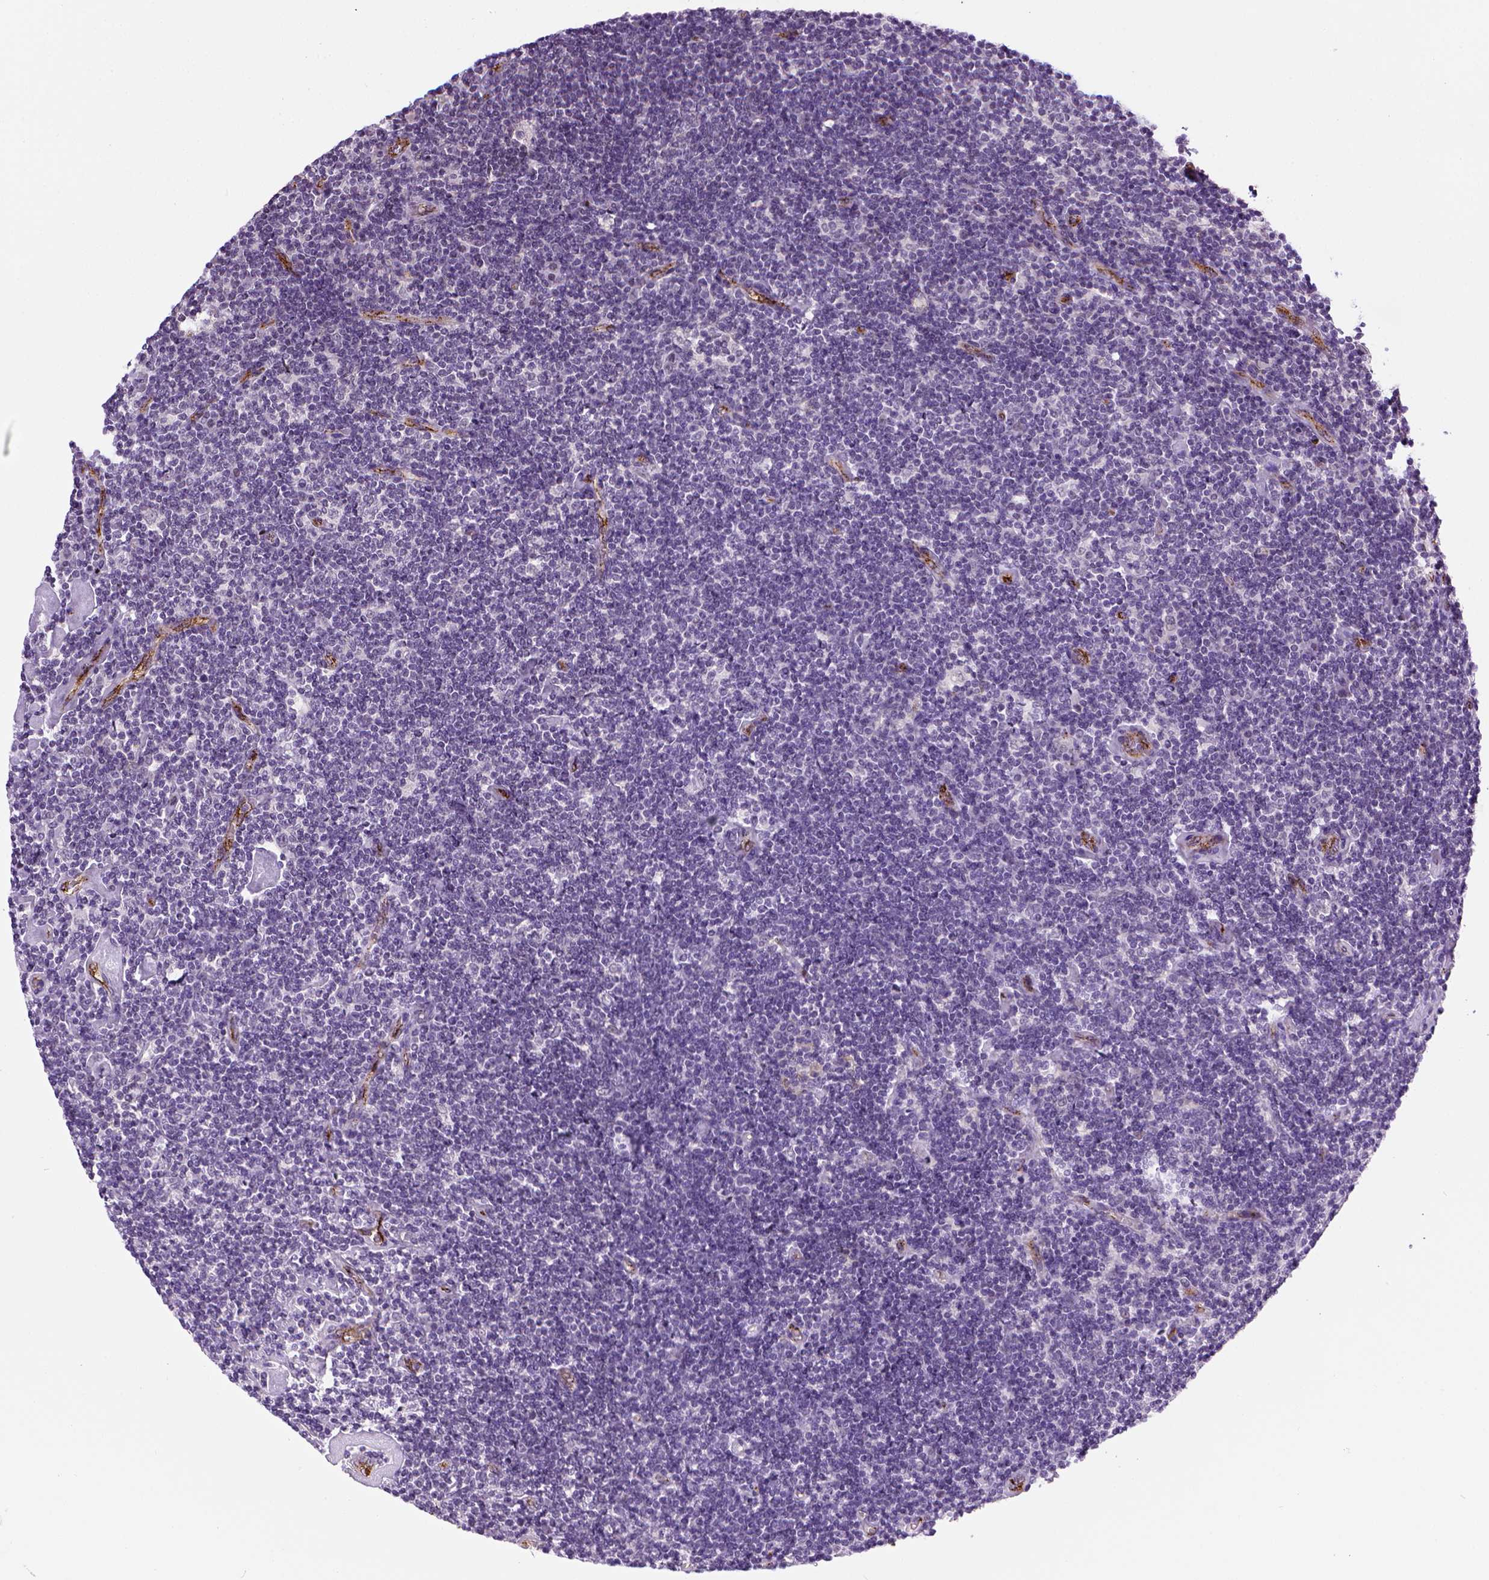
{"staining": {"intensity": "negative", "quantity": "none", "location": "none"}, "tissue": "lymphoma", "cell_type": "Tumor cells", "image_type": "cancer", "snomed": [{"axis": "morphology", "description": "Hodgkin's disease, NOS"}, {"axis": "topography", "description": "Lymph node"}], "caption": "An image of human lymphoma is negative for staining in tumor cells.", "gene": "VWF", "patient": {"sex": "male", "age": 40}}